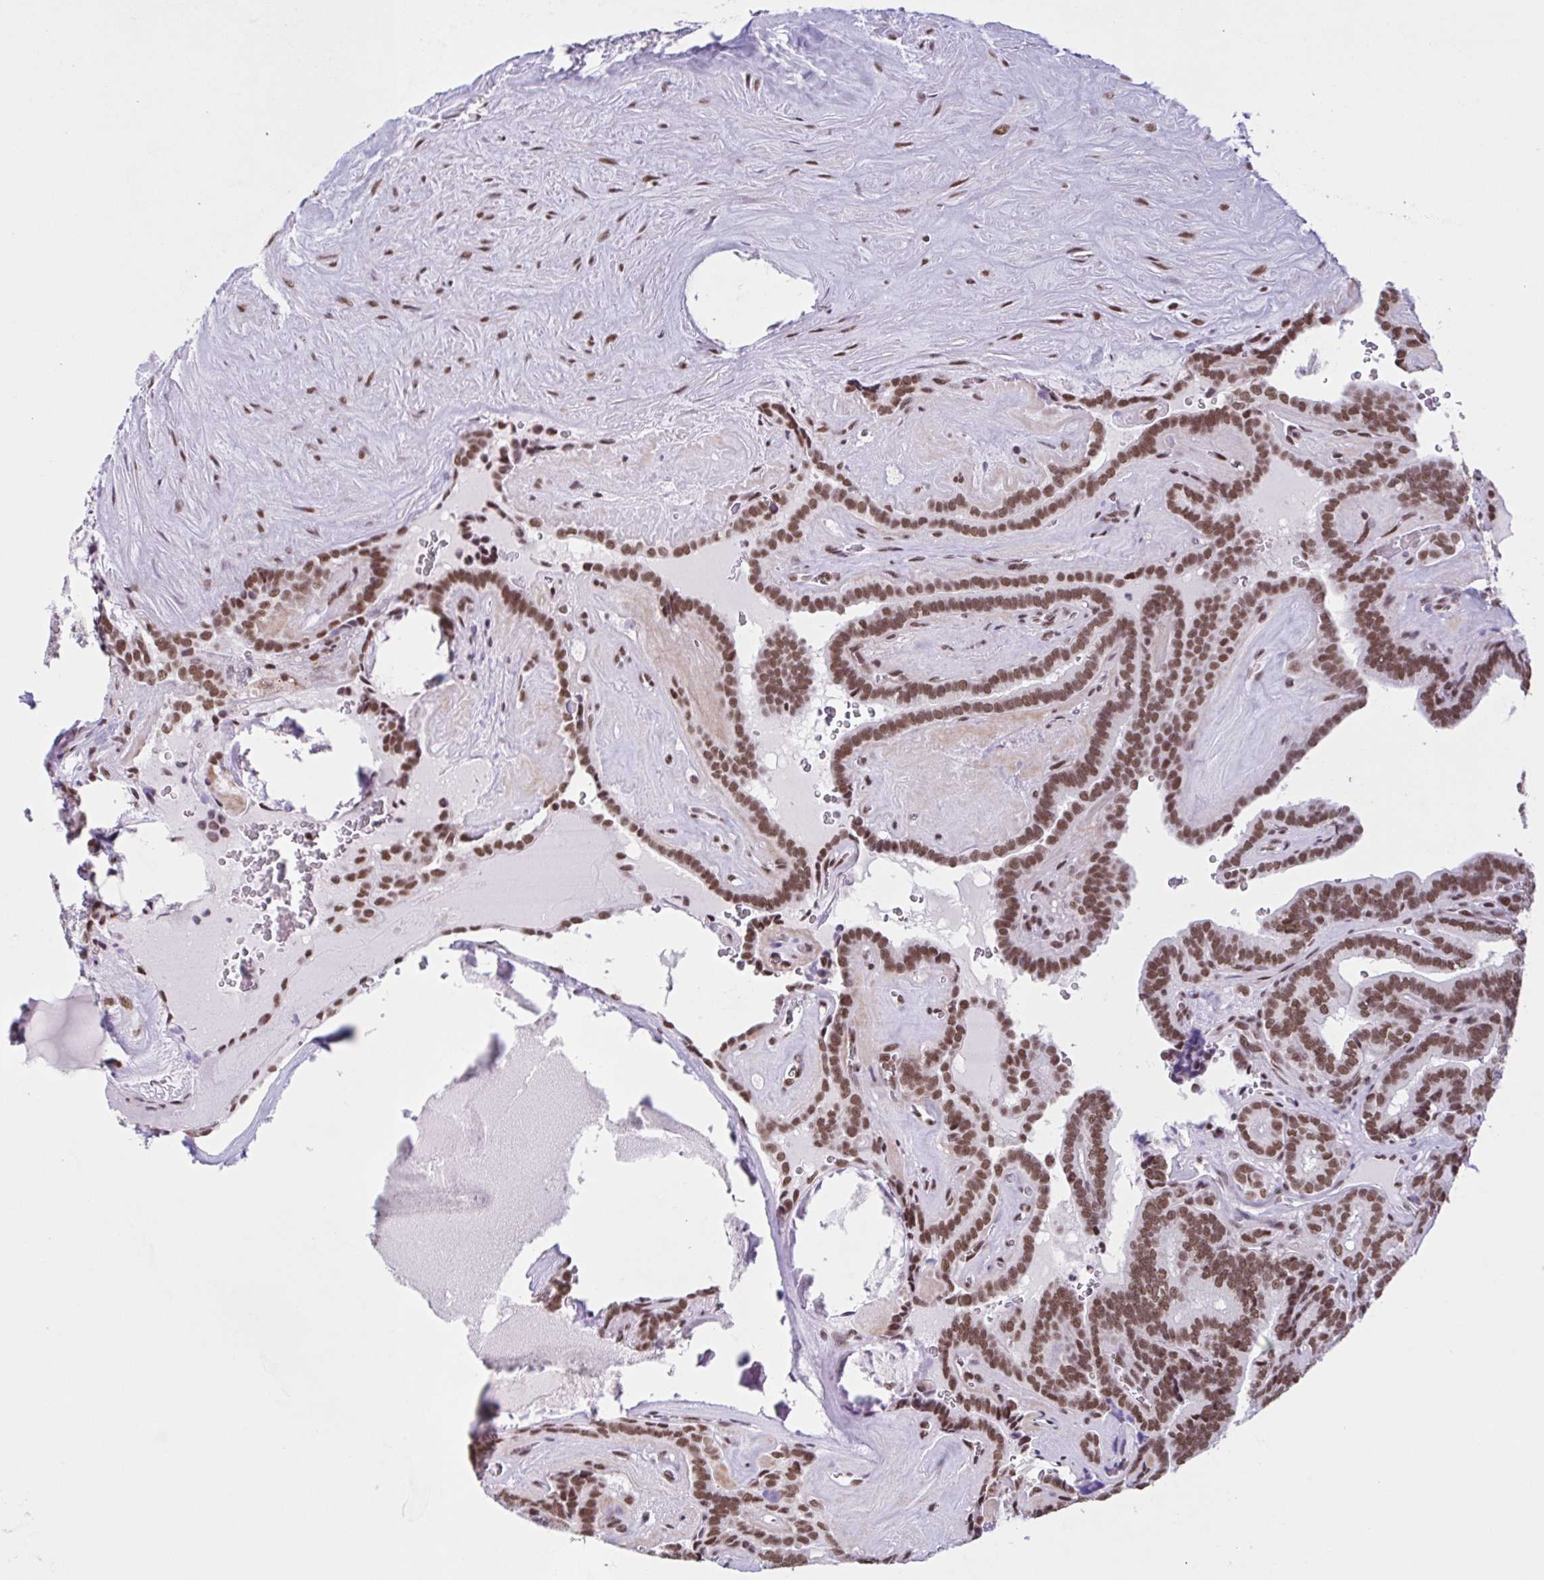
{"staining": {"intensity": "strong", "quantity": ">75%", "location": "nuclear"}, "tissue": "thyroid cancer", "cell_type": "Tumor cells", "image_type": "cancer", "snomed": [{"axis": "morphology", "description": "Papillary adenocarcinoma, NOS"}, {"axis": "topography", "description": "Thyroid gland"}], "caption": "A high-resolution micrograph shows IHC staining of thyroid cancer, which displays strong nuclear staining in approximately >75% of tumor cells.", "gene": "TIMM21", "patient": {"sex": "female", "age": 21}}